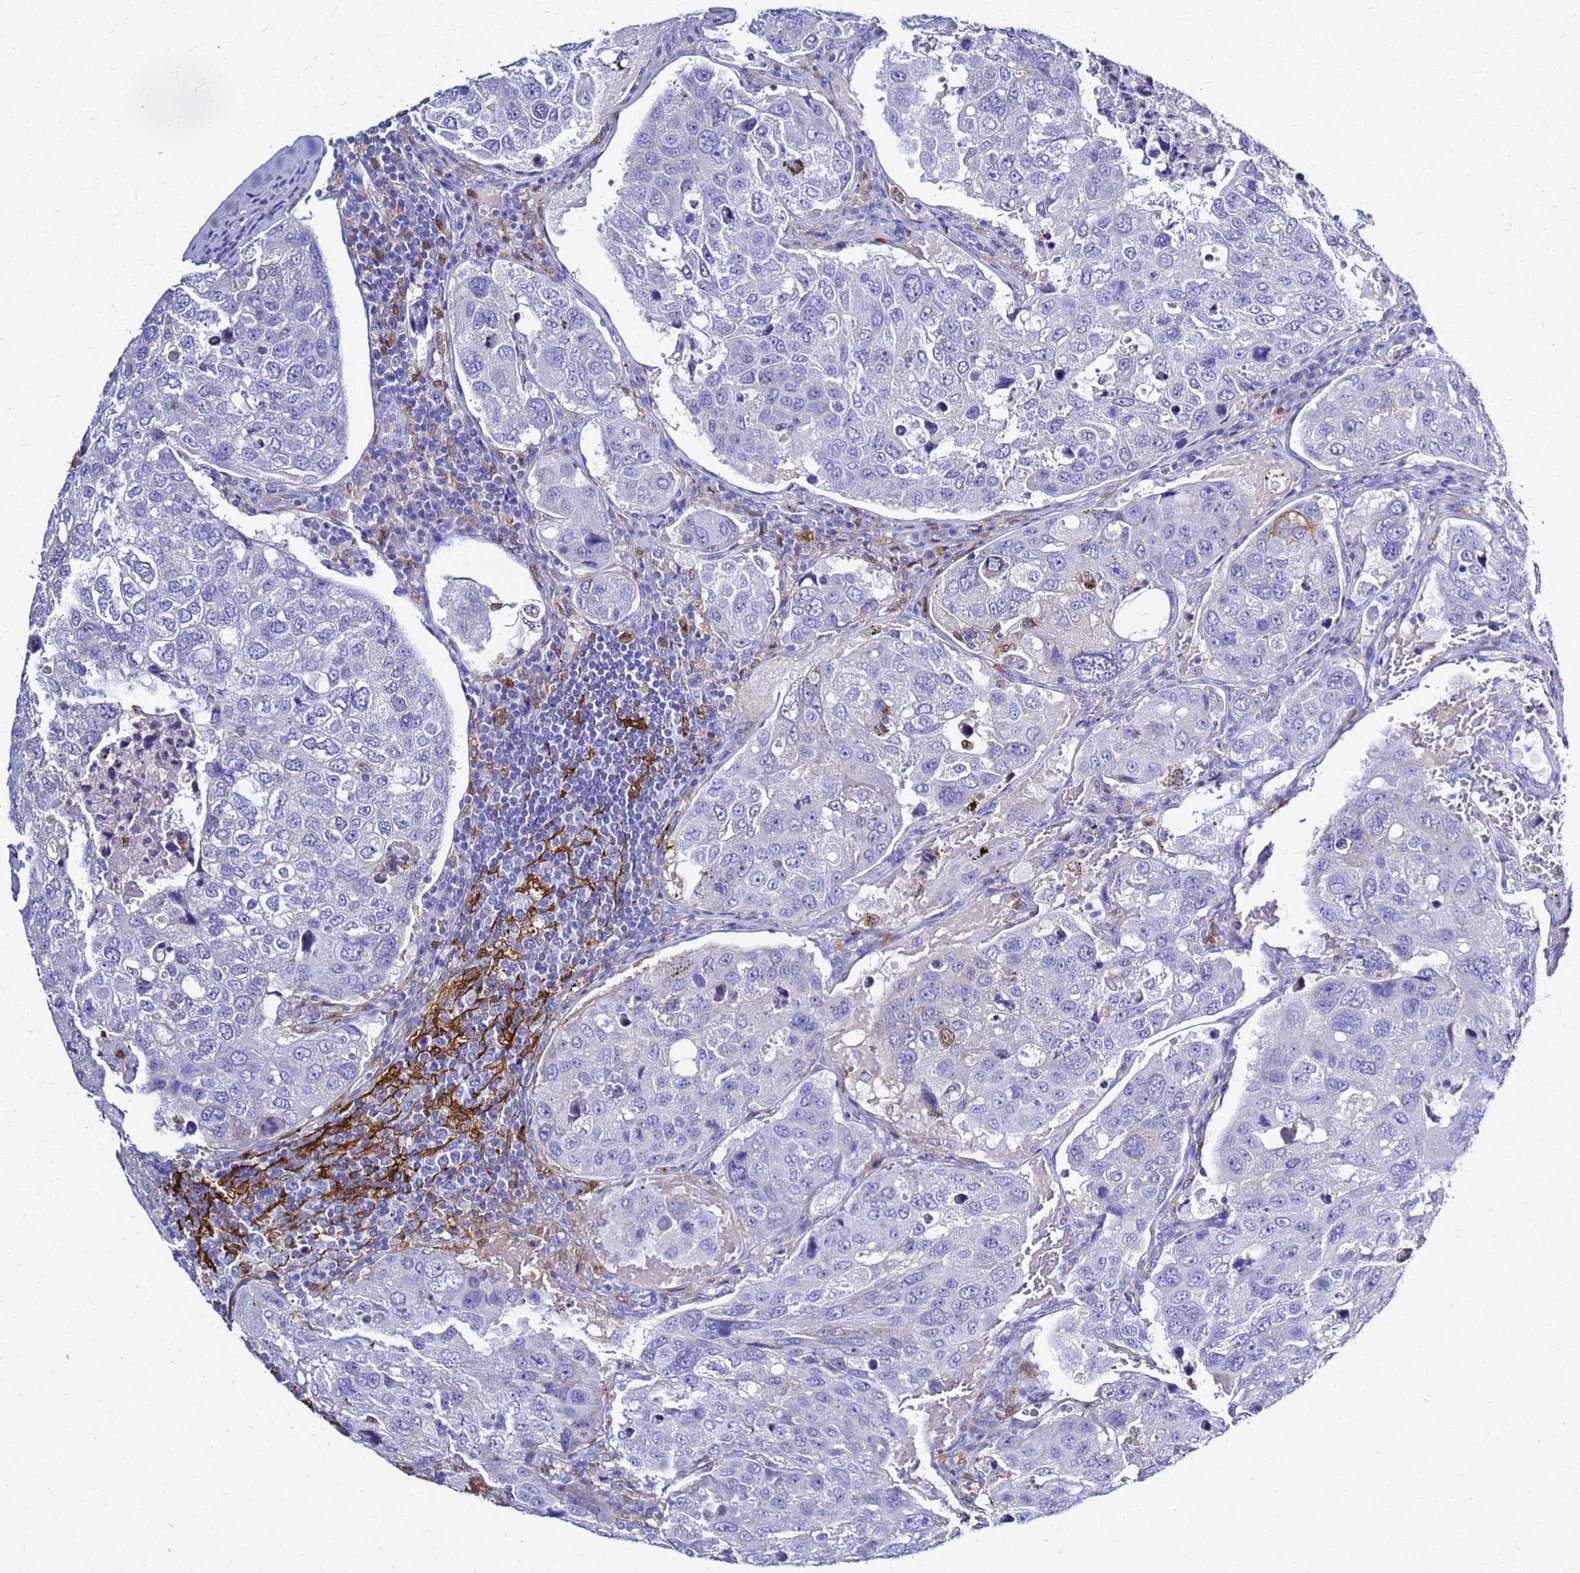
{"staining": {"intensity": "negative", "quantity": "none", "location": "none"}, "tissue": "urothelial cancer", "cell_type": "Tumor cells", "image_type": "cancer", "snomed": [{"axis": "morphology", "description": "Urothelial carcinoma, High grade"}, {"axis": "topography", "description": "Lymph node"}, {"axis": "topography", "description": "Urinary bladder"}], "caption": "The immunohistochemistry image has no significant staining in tumor cells of high-grade urothelial carcinoma tissue.", "gene": "CSTA", "patient": {"sex": "male", "age": 51}}